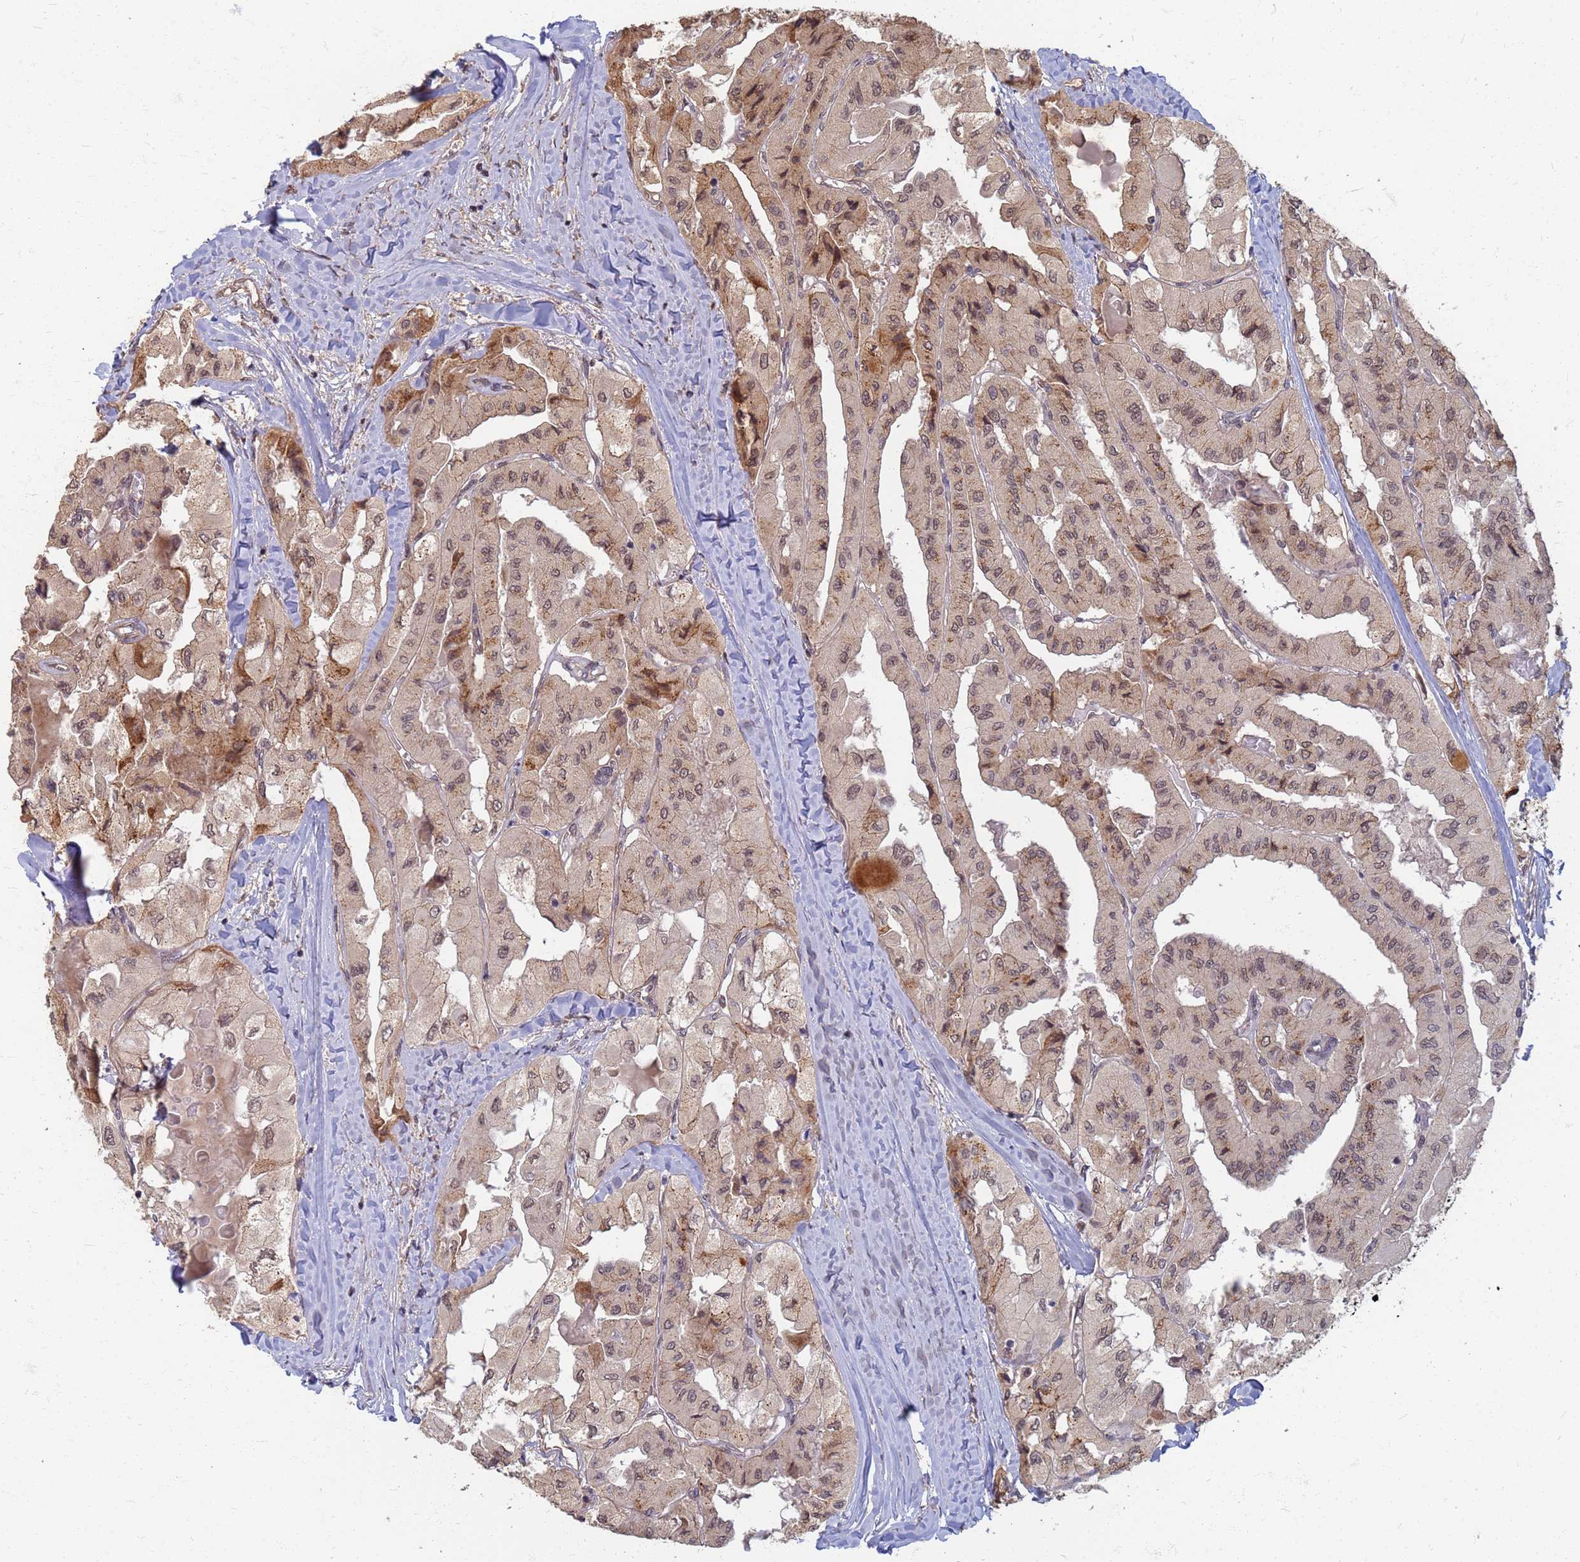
{"staining": {"intensity": "moderate", "quantity": ">75%", "location": "cytoplasmic/membranous,nuclear"}, "tissue": "thyroid cancer", "cell_type": "Tumor cells", "image_type": "cancer", "snomed": [{"axis": "morphology", "description": "Normal tissue, NOS"}, {"axis": "morphology", "description": "Papillary adenocarcinoma, NOS"}, {"axis": "topography", "description": "Thyroid gland"}], "caption": "Immunohistochemistry (IHC) of human papillary adenocarcinoma (thyroid) demonstrates medium levels of moderate cytoplasmic/membranous and nuclear staining in about >75% of tumor cells.", "gene": "ITGB4", "patient": {"sex": "female", "age": 59}}